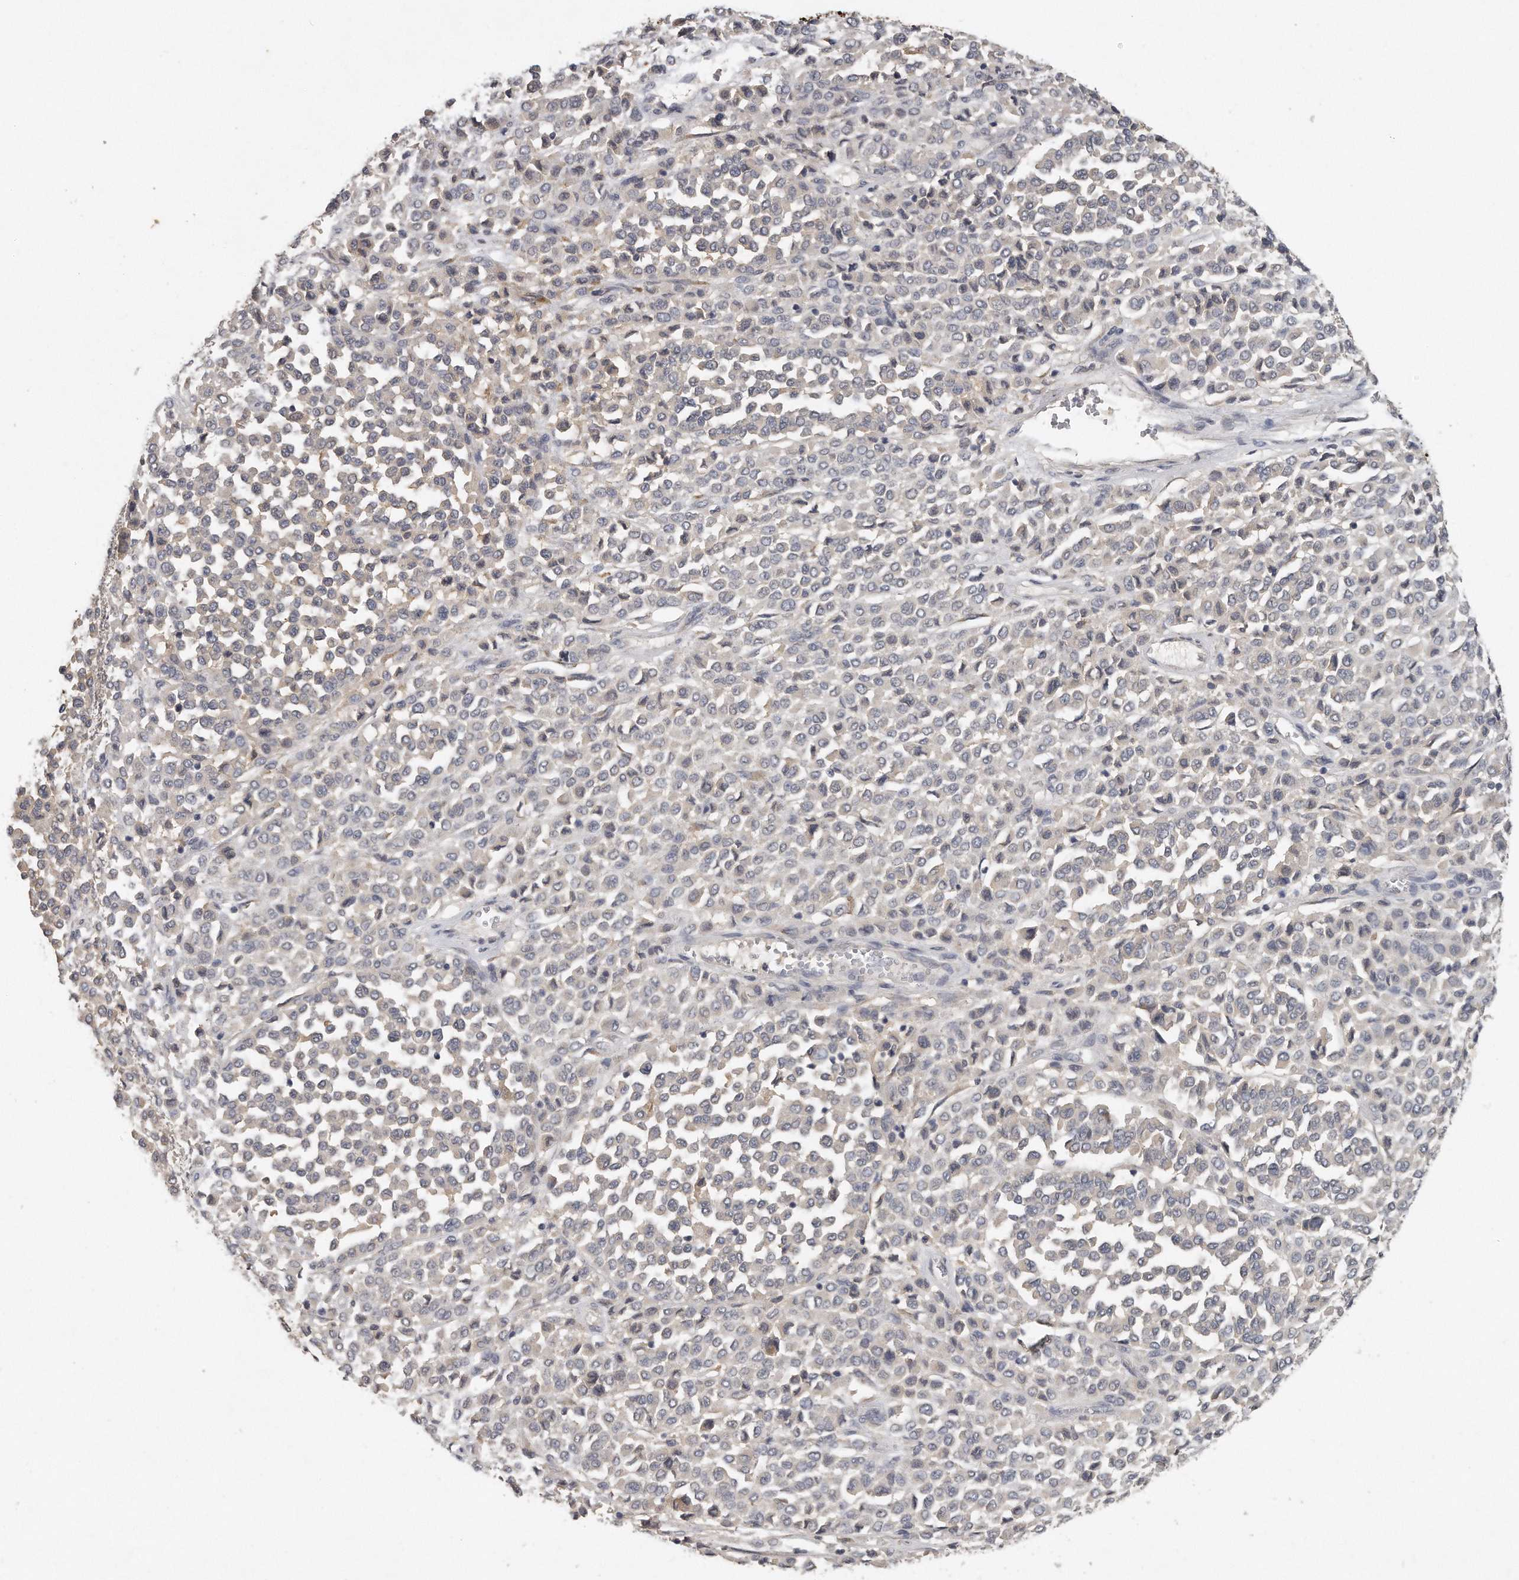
{"staining": {"intensity": "negative", "quantity": "none", "location": "none"}, "tissue": "melanoma", "cell_type": "Tumor cells", "image_type": "cancer", "snomed": [{"axis": "morphology", "description": "Malignant melanoma, Metastatic site"}, {"axis": "topography", "description": "Pancreas"}], "caption": "Immunohistochemistry of malignant melanoma (metastatic site) reveals no staining in tumor cells.", "gene": "TRAPPC14", "patient": {"sex": "female", "age": 30}}